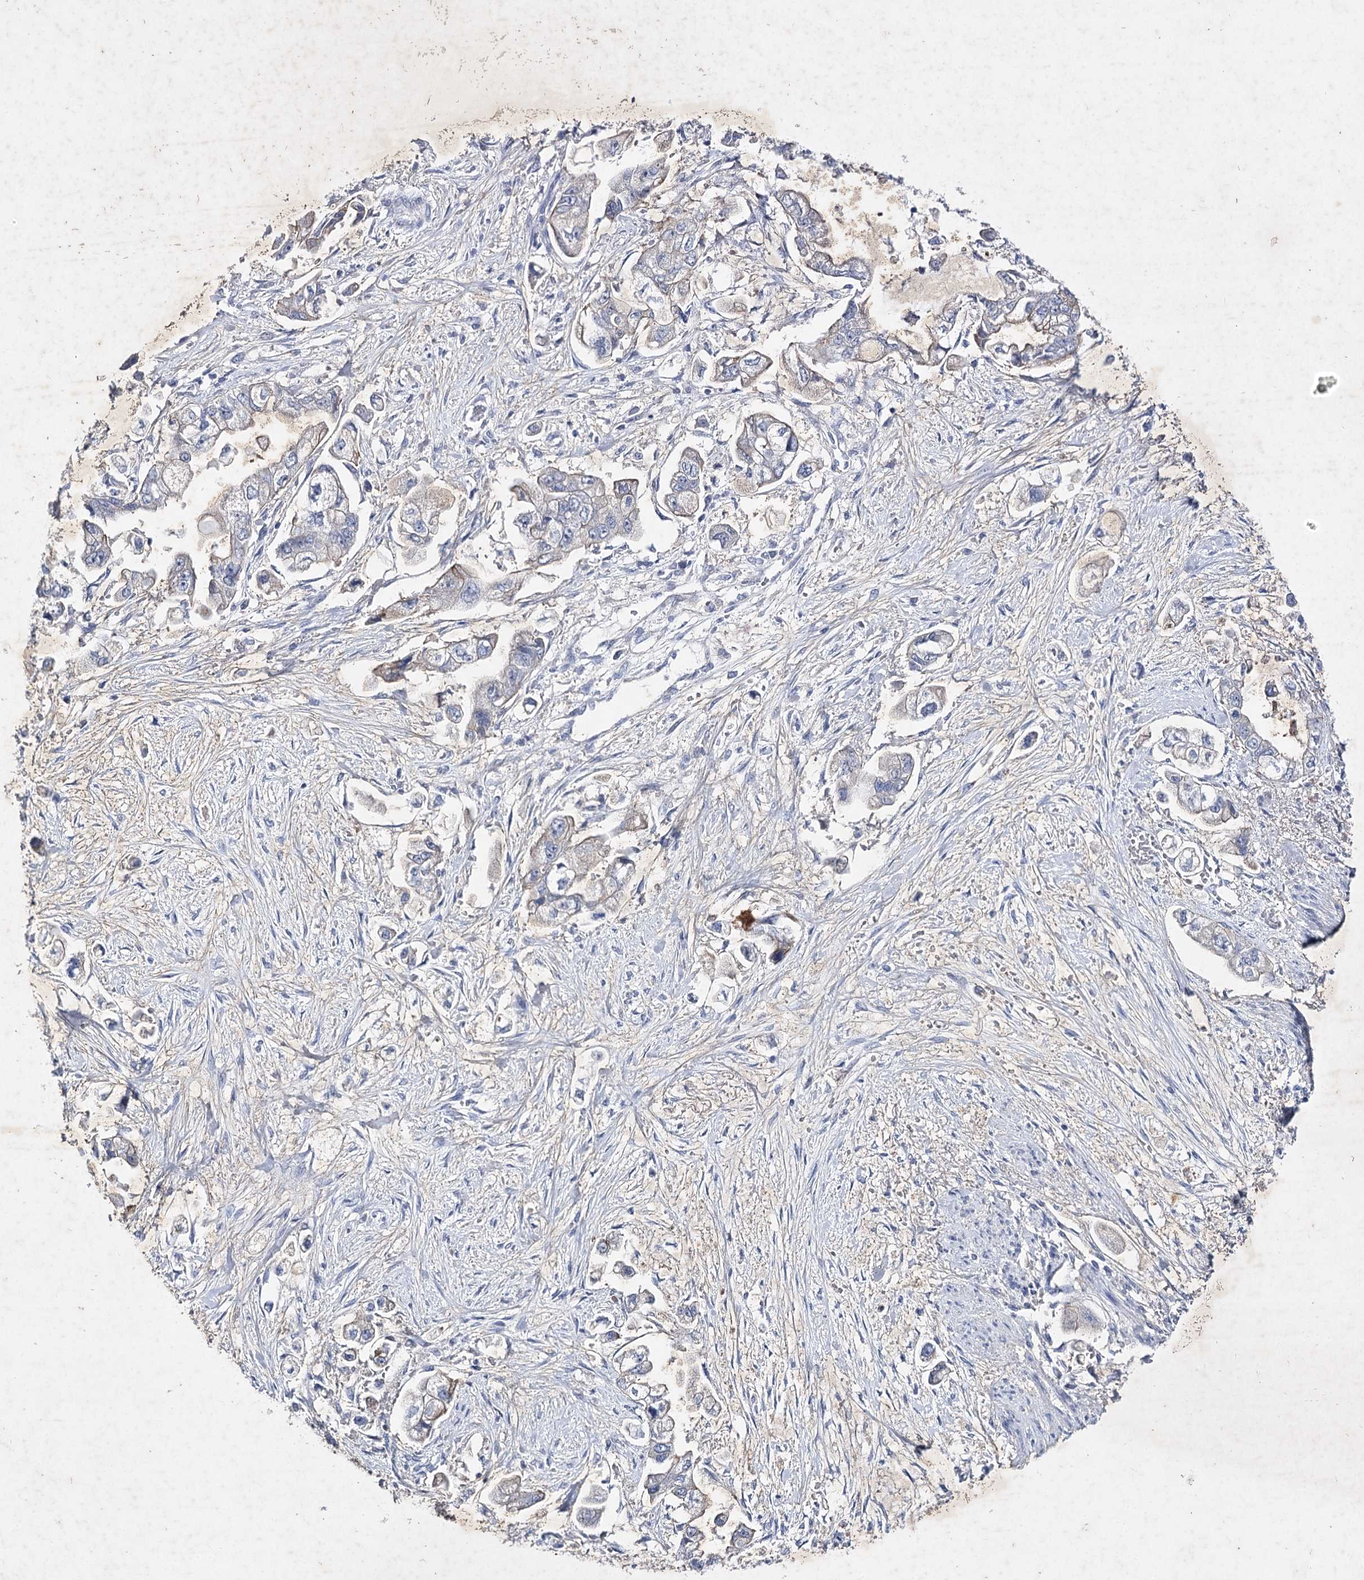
{"staining": {"intensity": "negative", "quantity": "none", "location": "none"}, "tissue": "stomach cancer", "cell_type": "Tumor cells", "image_type": "cancer", "snomed": [{"axis": "morphology", "description": "Adenocarcinoma, NOS"}, {"axis": "topography", "description": "Stomach"}], "caption": "An image of stomach cancer stained for a protein demonstrates no brown staining in tumor cells.", "gene": "COX15", "patient": {"sex": "male", "age": 62}}